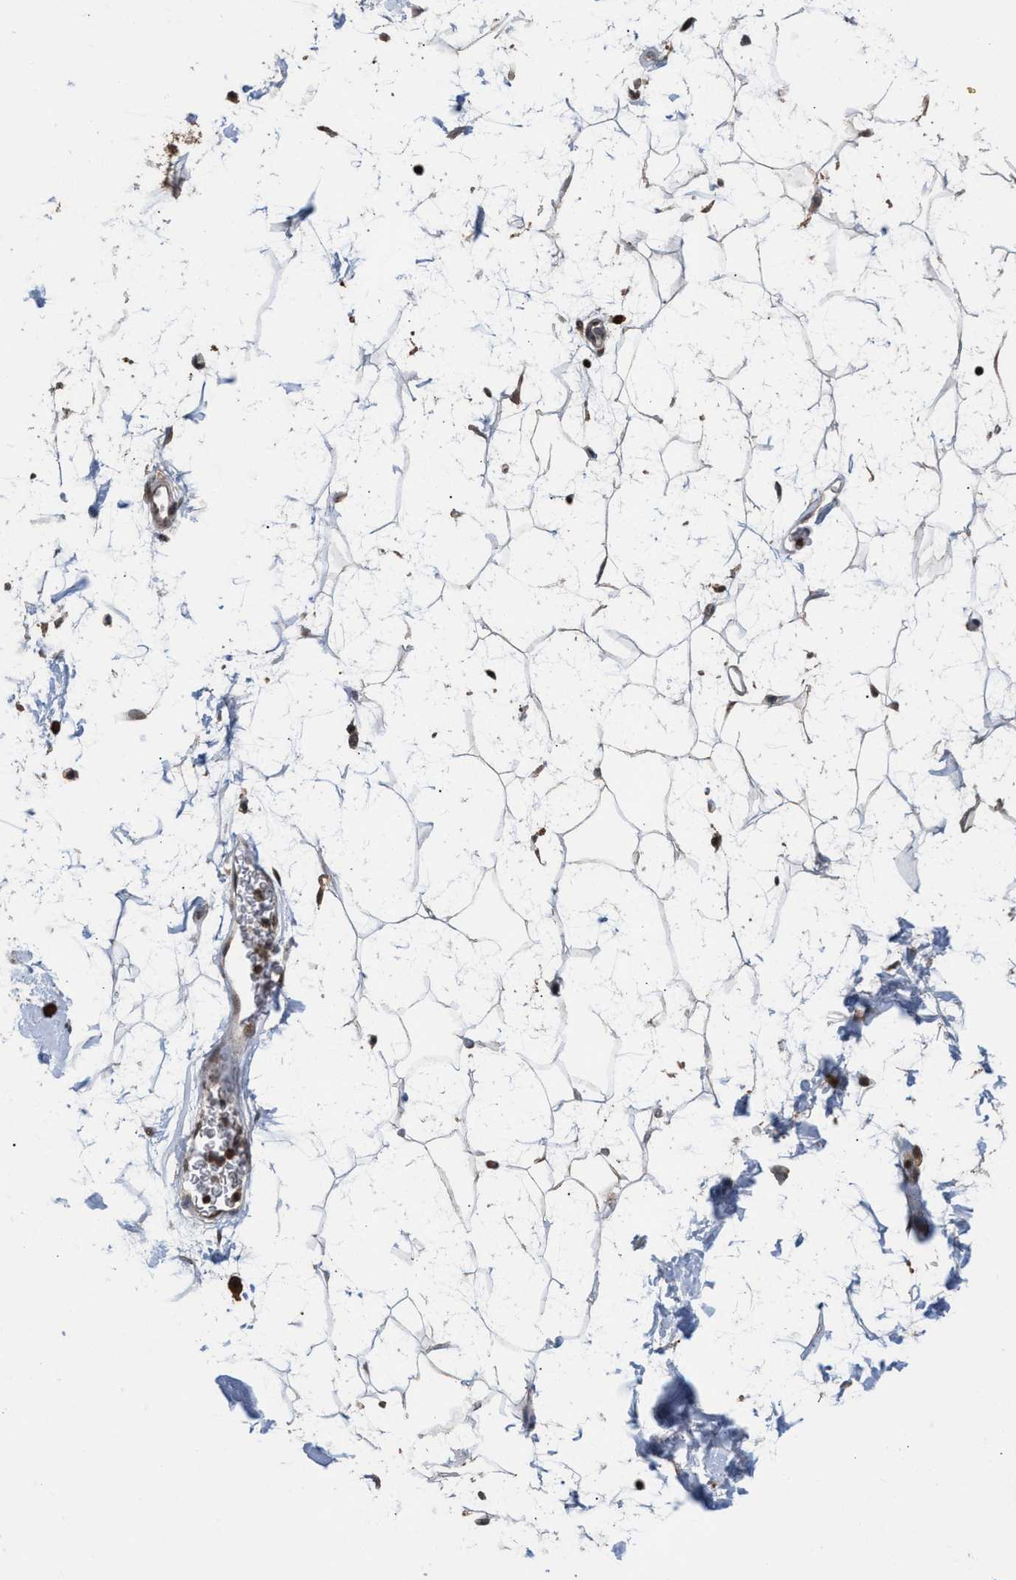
{"staining": {"intensity": "moderate", "quantity": ">75%", "location": "cytoplasmic/membranous,nuclear"}, "tissue": "adipose tissue", "cell_type": "Adipocytes", "image_type": "normal", "snomed": [{"axis": "morphology", "description": "Normal tissue, NOS"}, {"axis": "topography", "description": "Soft tissue"}], "caption": "Protein staining demonstrates moderate cytoplasmic/membranous,nuclear staining in approximately >75% of adipocytes in unremarkable adipose tissue. The staining was performed using DAB (3,3'-diaminobenzidine) to visualize the protein expression in brown, while the nuclei were stained in blue with hematoxylin (Magnification: 20x).", "gene": "C9orf78", "patient": {"sex": "male", "age": 72}}